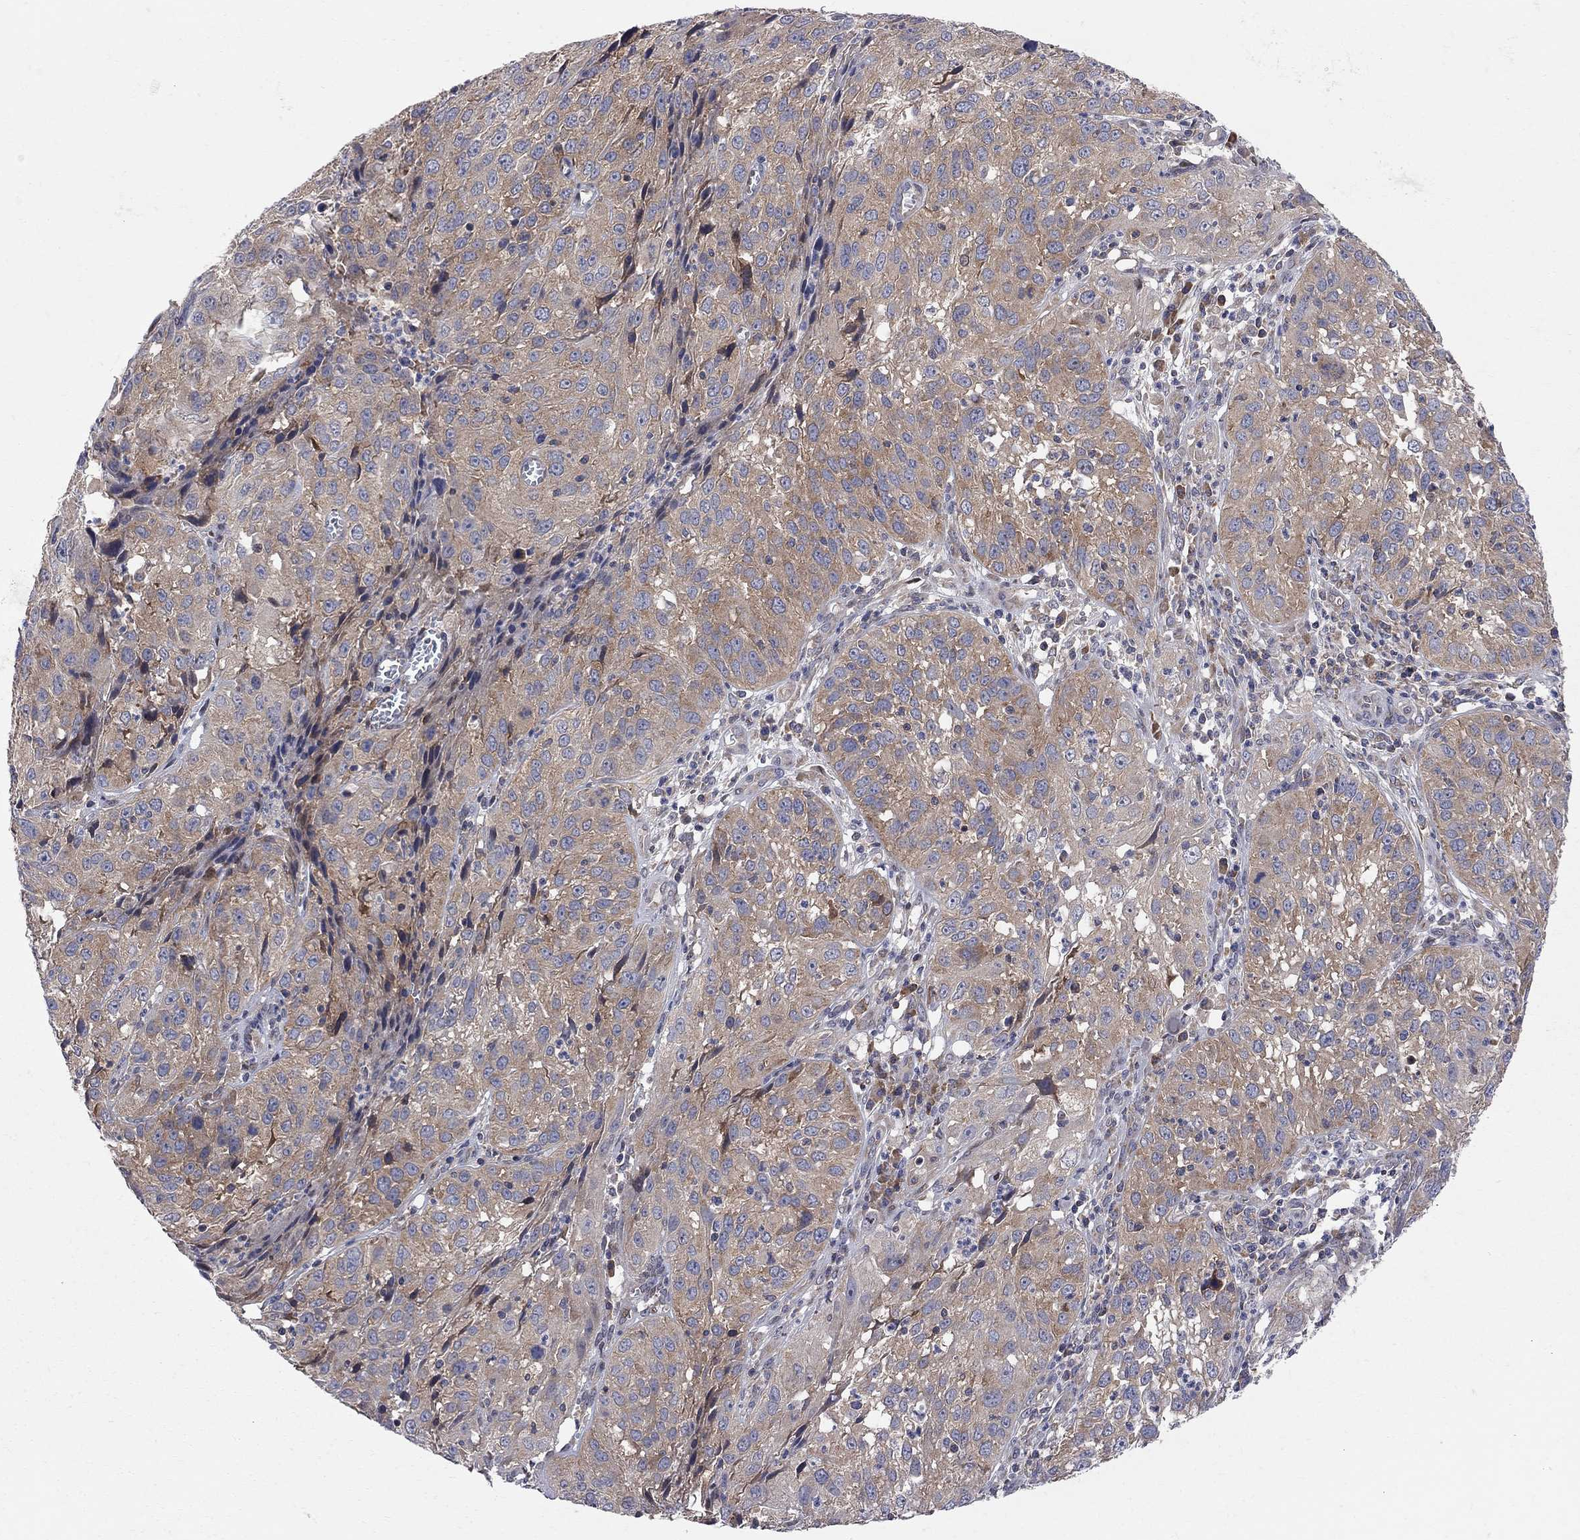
{"staining": {"intensity": "moderate", "quantity": ">75%", "location": "cytoplasmic/membranous"}, "tissue": "cervical cancer", "cell_type": "Tumor cells", "image_type": "cancer", "snomed": [{"axis": "morphology", "description": "Squamous cell carcinoma, NOS"}, {"axis": "topography", "description": "Cervix"}], "caption": "Protein staining of cervical squamous cell carcinoma tissue exhibits moderate cytoplasmic/membranous expression in approximately >75% of tumor cells. The staining was performed using DAB (3,3'-diaminobenzidine) to visualize the protein expression in brown, while the nuclei were stained in blue with hematoxylin (Magnification: 20x).", "gene": "CNOT11", "patient": {"sex": "female", "age": 32}}